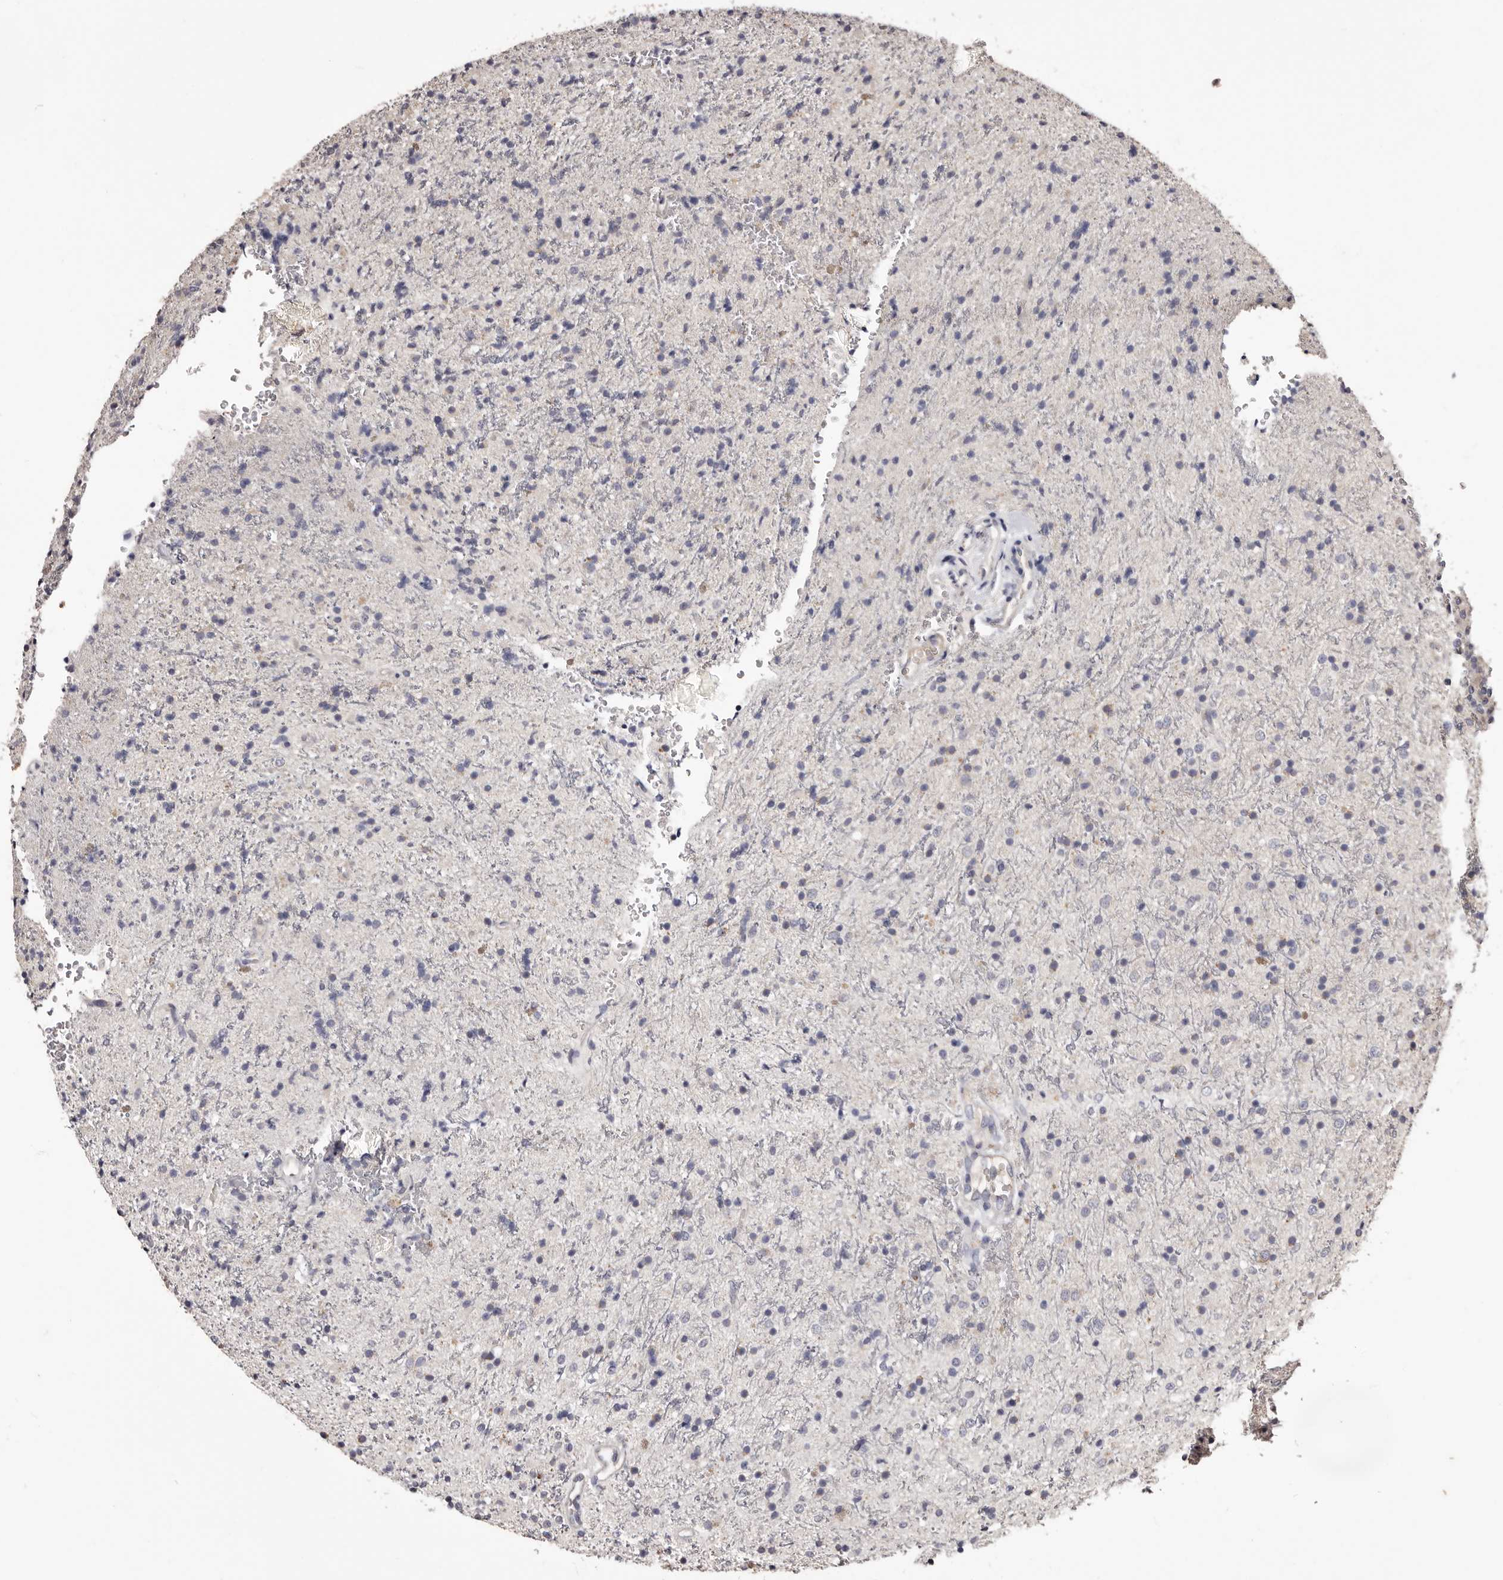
{"staining": {"intensity": "negative", "quantity": "none", "location": "none"}, "tissue": "glioma", "cell_type": "Tumor cells", "image_type": "cancer", "snomed": [{"axis": "morphology", "description": "Glioma, malignant, High grade"}, {"axis": "topography", "description": "Brain"}], "caption": "A micrograph of glioma stained for a protein exhibits no brown staining in tumor cells.", "gene": "ETNK1", "patient": {"sex": "male", "age": 34}}